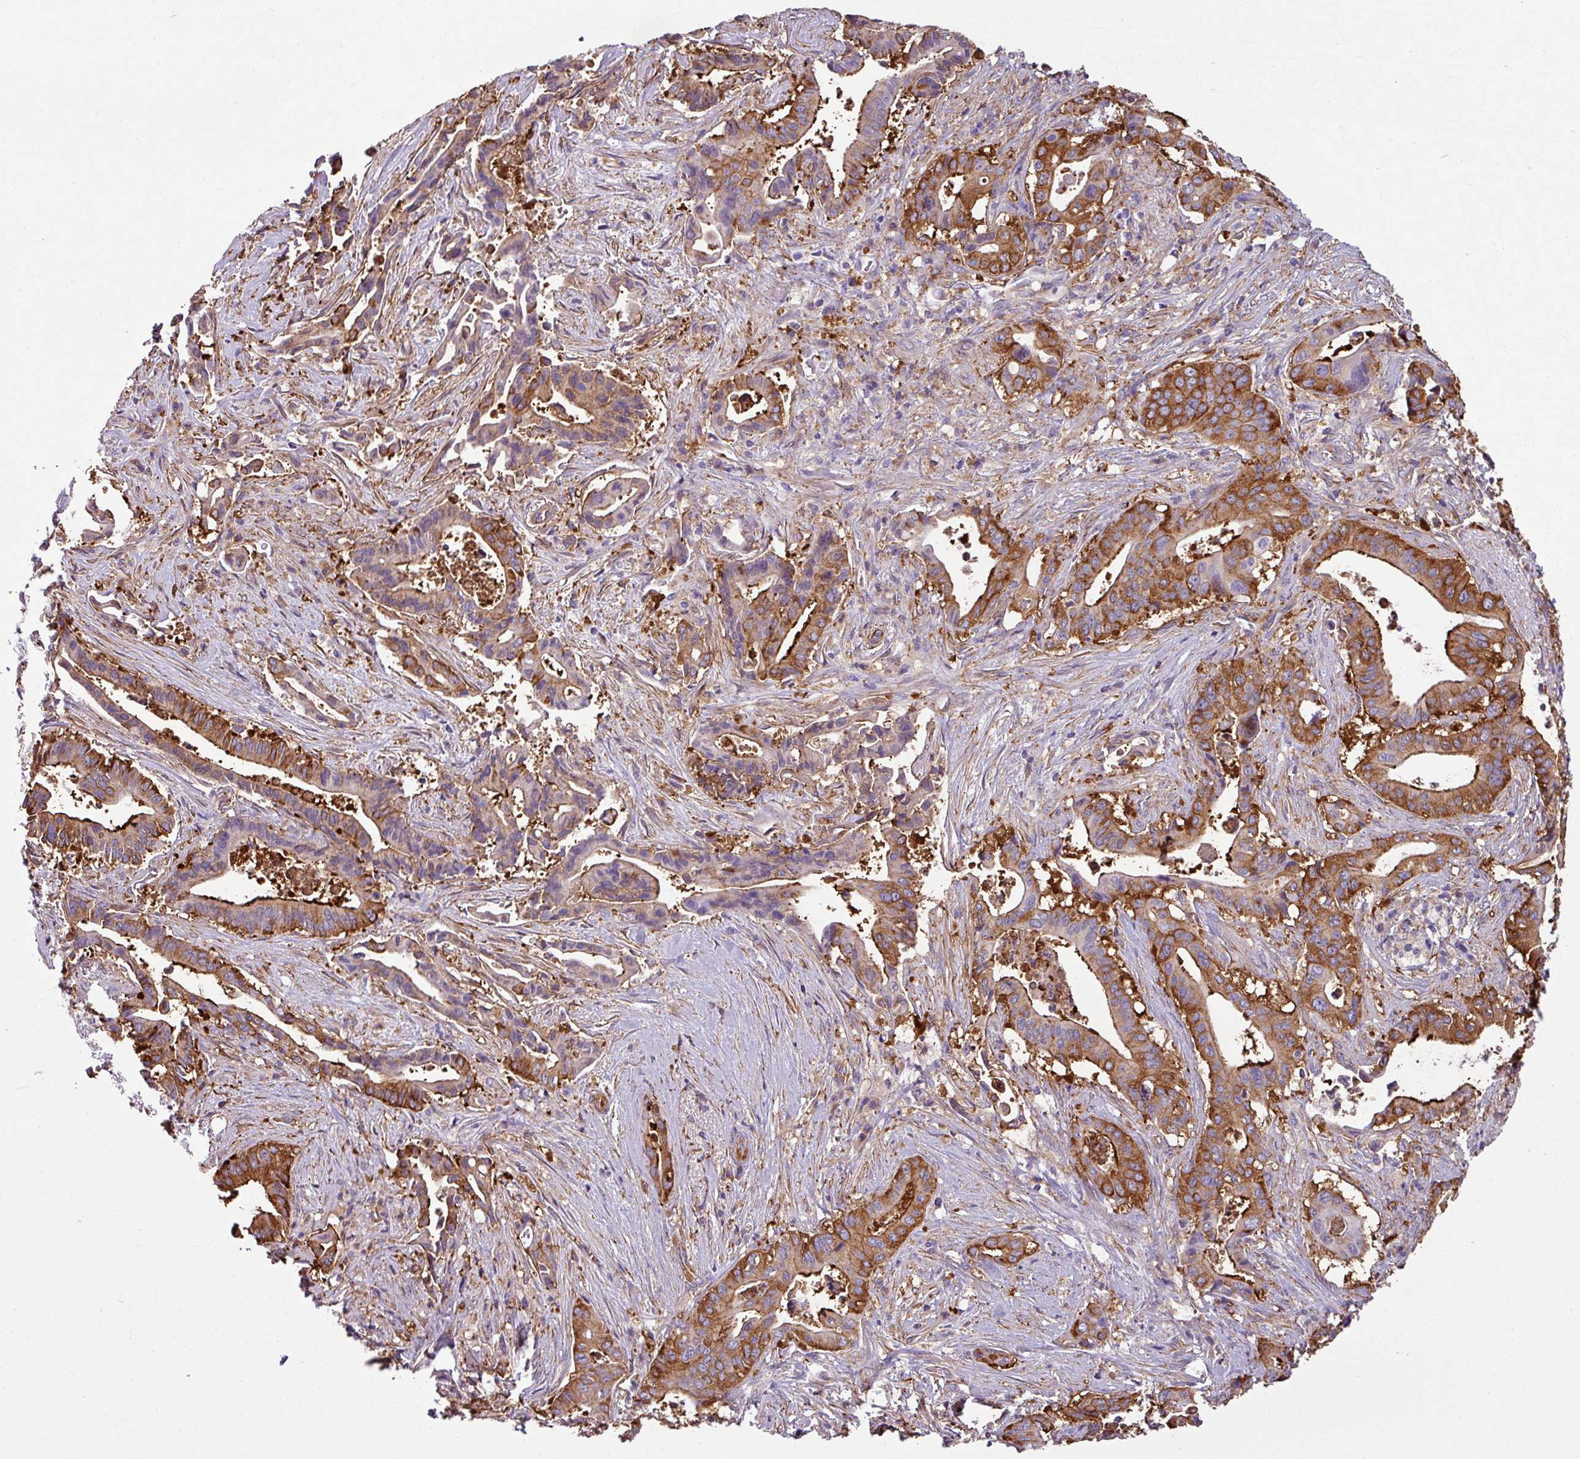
{"staining": {"intensity": "moderate", "quantity": ">75%", "location": "cytoplasmic/membranous"}, "tissue": "pancreatic cancer", "cell_type": "Tumor cells", "image_type": "cancer", "snomed": [{"axis": "morphology", "description": "Adenocarcinoma, NOS"}, {"axis": "topography", "description": "Pancreas"}], "caption": "High-power microscopy captured an IHC histopathology image of adenocarcinoma (pancreatic), revealing moderate cytoplasmic/membranous staining in approximately >75% of tumor cells.", "gene": "XNDC1N", "patient": {"sex": "female", "age": 77}}